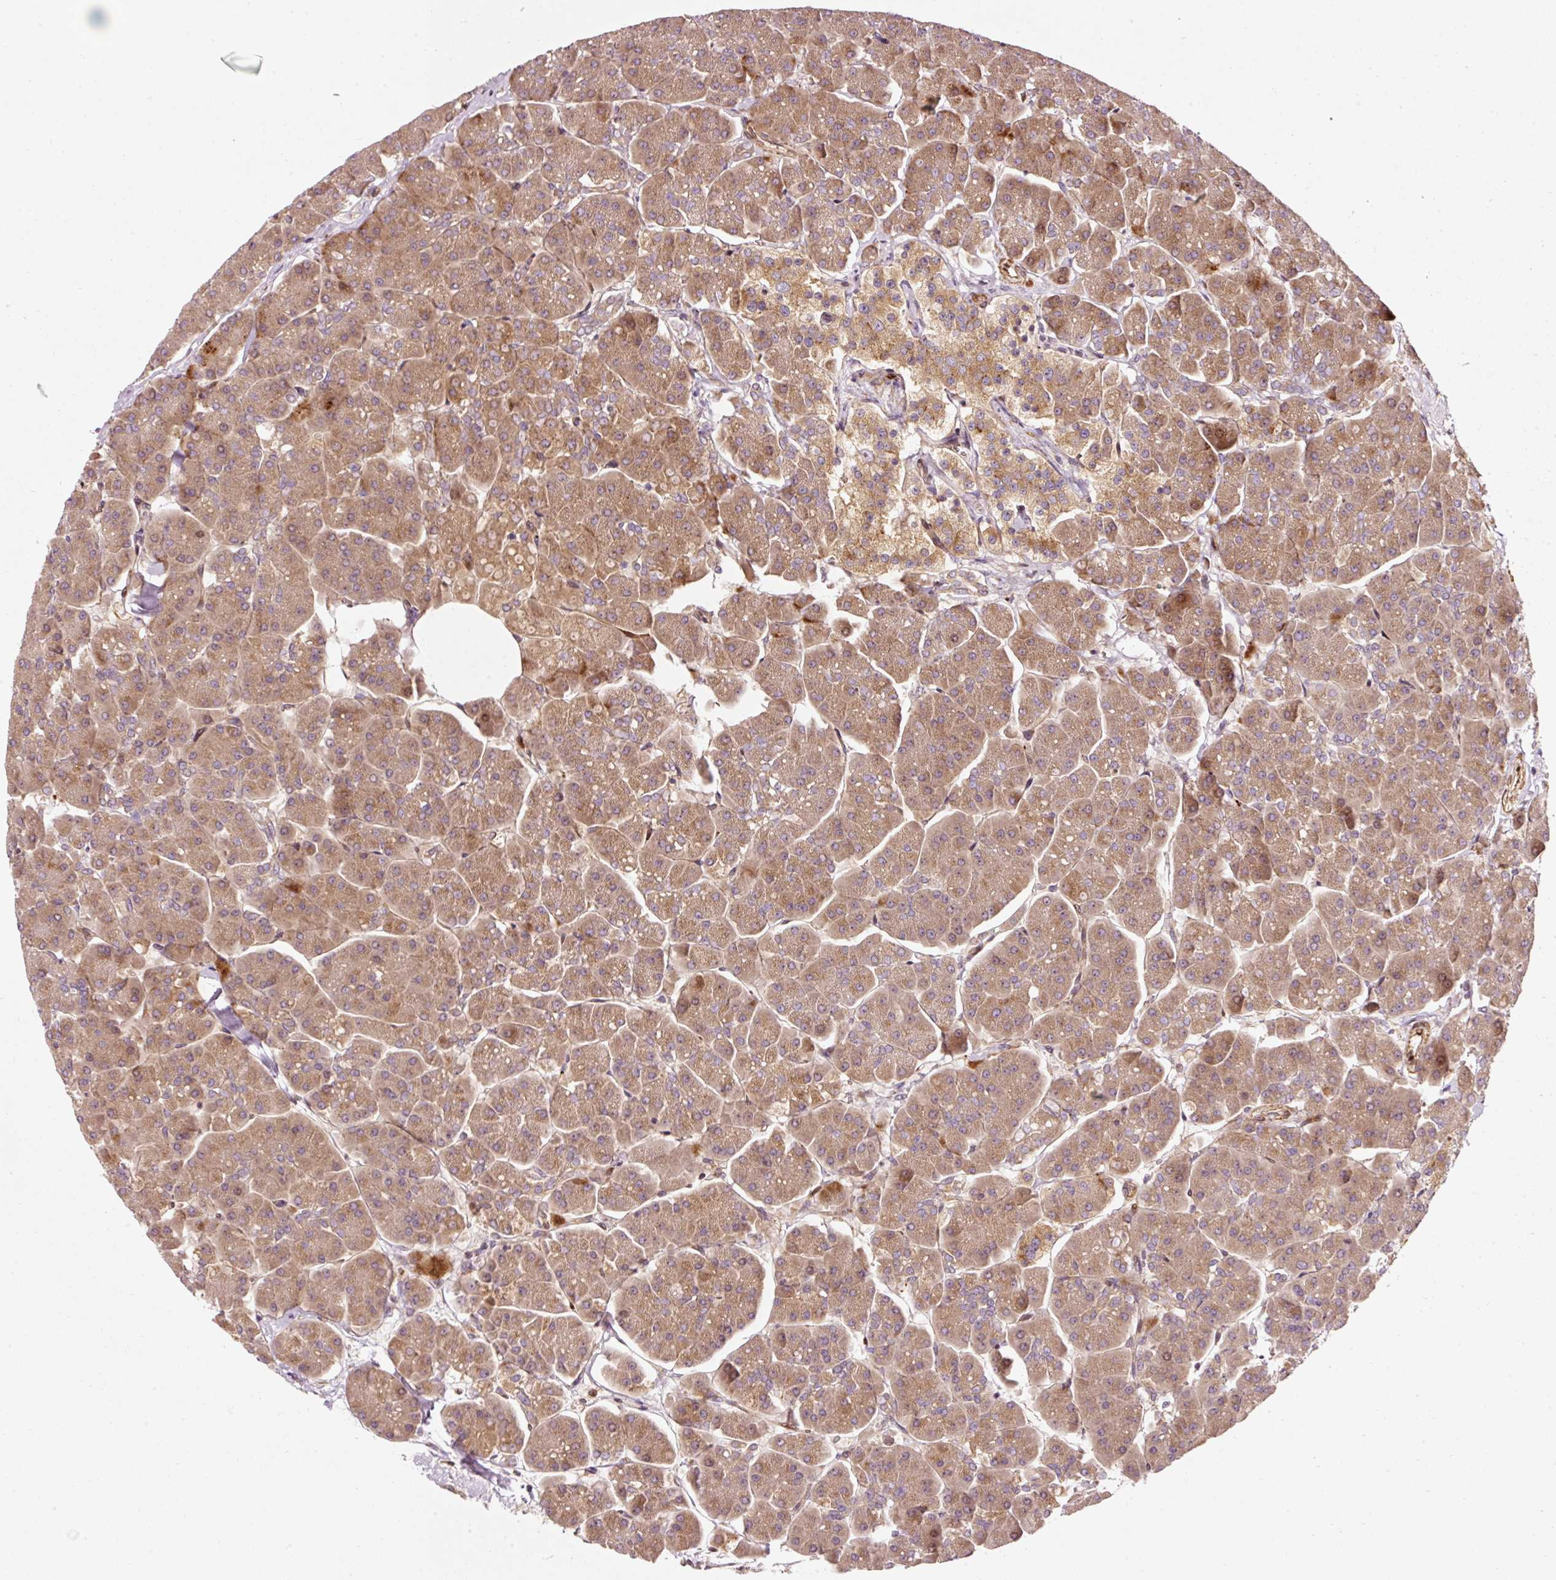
{"staining": {"intensity": "moderate", "quantity": ">75%", "location": "cytoplasmic/membranous"}, "tissue": "pancreas", "cell_type": "Exocrine glandular cells", "image_type": "normal", "snomed": [{"axis": "morphology", "description": "Normal tissue, NOS"}, {"axis": "topography", "description": "Pancreas"}, {"axis": "topography", "description": "Peripheral nerve tissue"}], "caption": "This image displays IHC staining of normal pancreas, with medium moderate cytoplasmic/membranous positivity in about >75% of exocrine glandular cells.", "gene": "NAPA", "patient": {"sex": "male", "age": 54}}